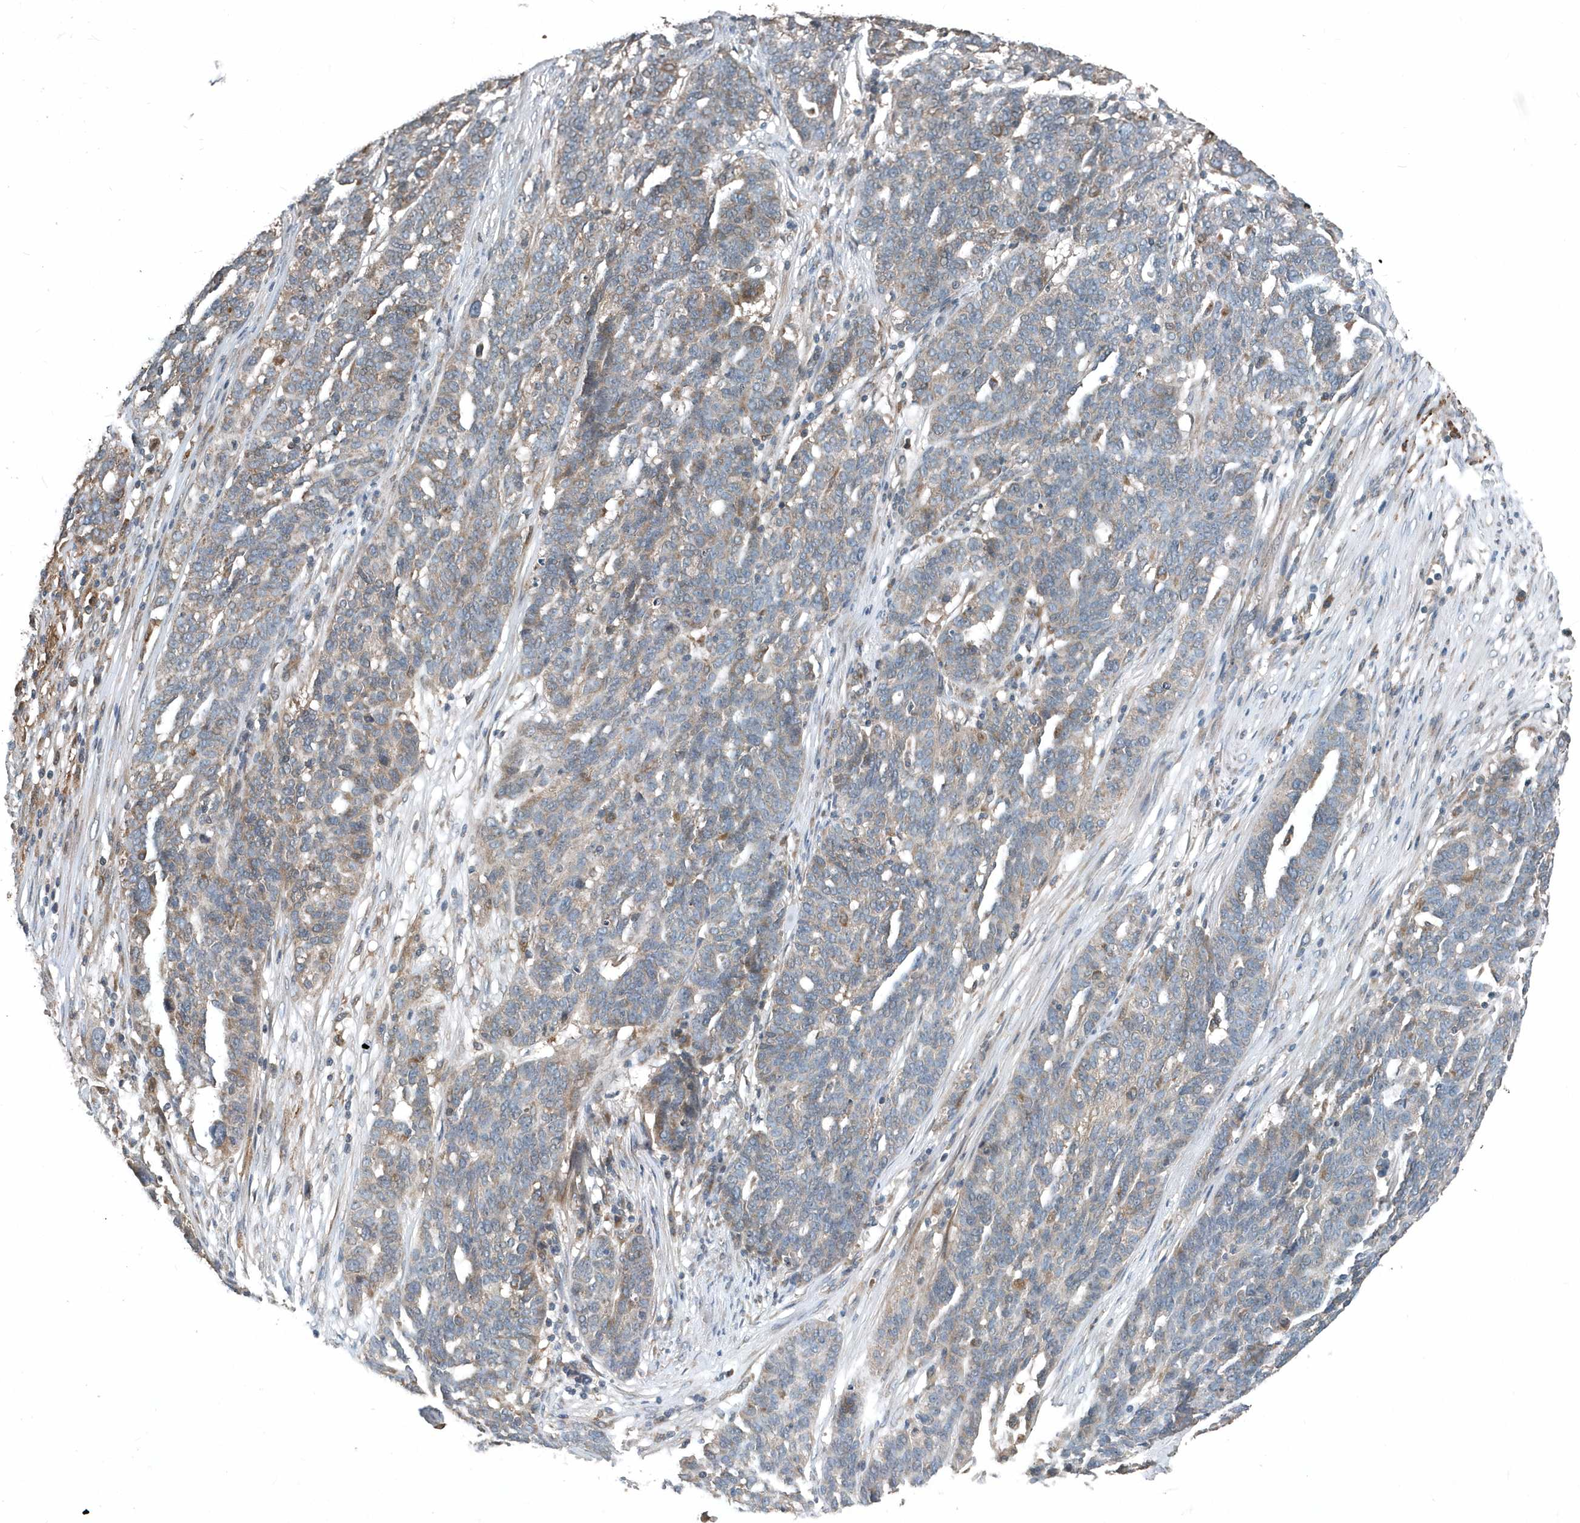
{"staining": {"intensity": "weak", "quantity": "25%-75%", "location": "cytoplasmic/membranous"}, "tissue": "ovarian cancer", "cell_type": "Tumor cells", "image_type": "cancer", "snomed": [{"axis": "morphology", "description": "Cystadenocarcinoma, serous, NOS"}, {"axis": "topography", "description": "Ovary"}], "caption": "Immunohistochemistry (IHC) photomicrograph of neoplastic tissue: ovarian serous cystadenocarcinoma stained using immunohistochemistry demonstrates low levels of weak protein expression localized specifically in the cytoplasmic/membranous of tumor cells, appearing as a cytoplasmic/membranous brown color.", "gene": "SCFD2", "patient": {"sex": "female", "age": 59}}